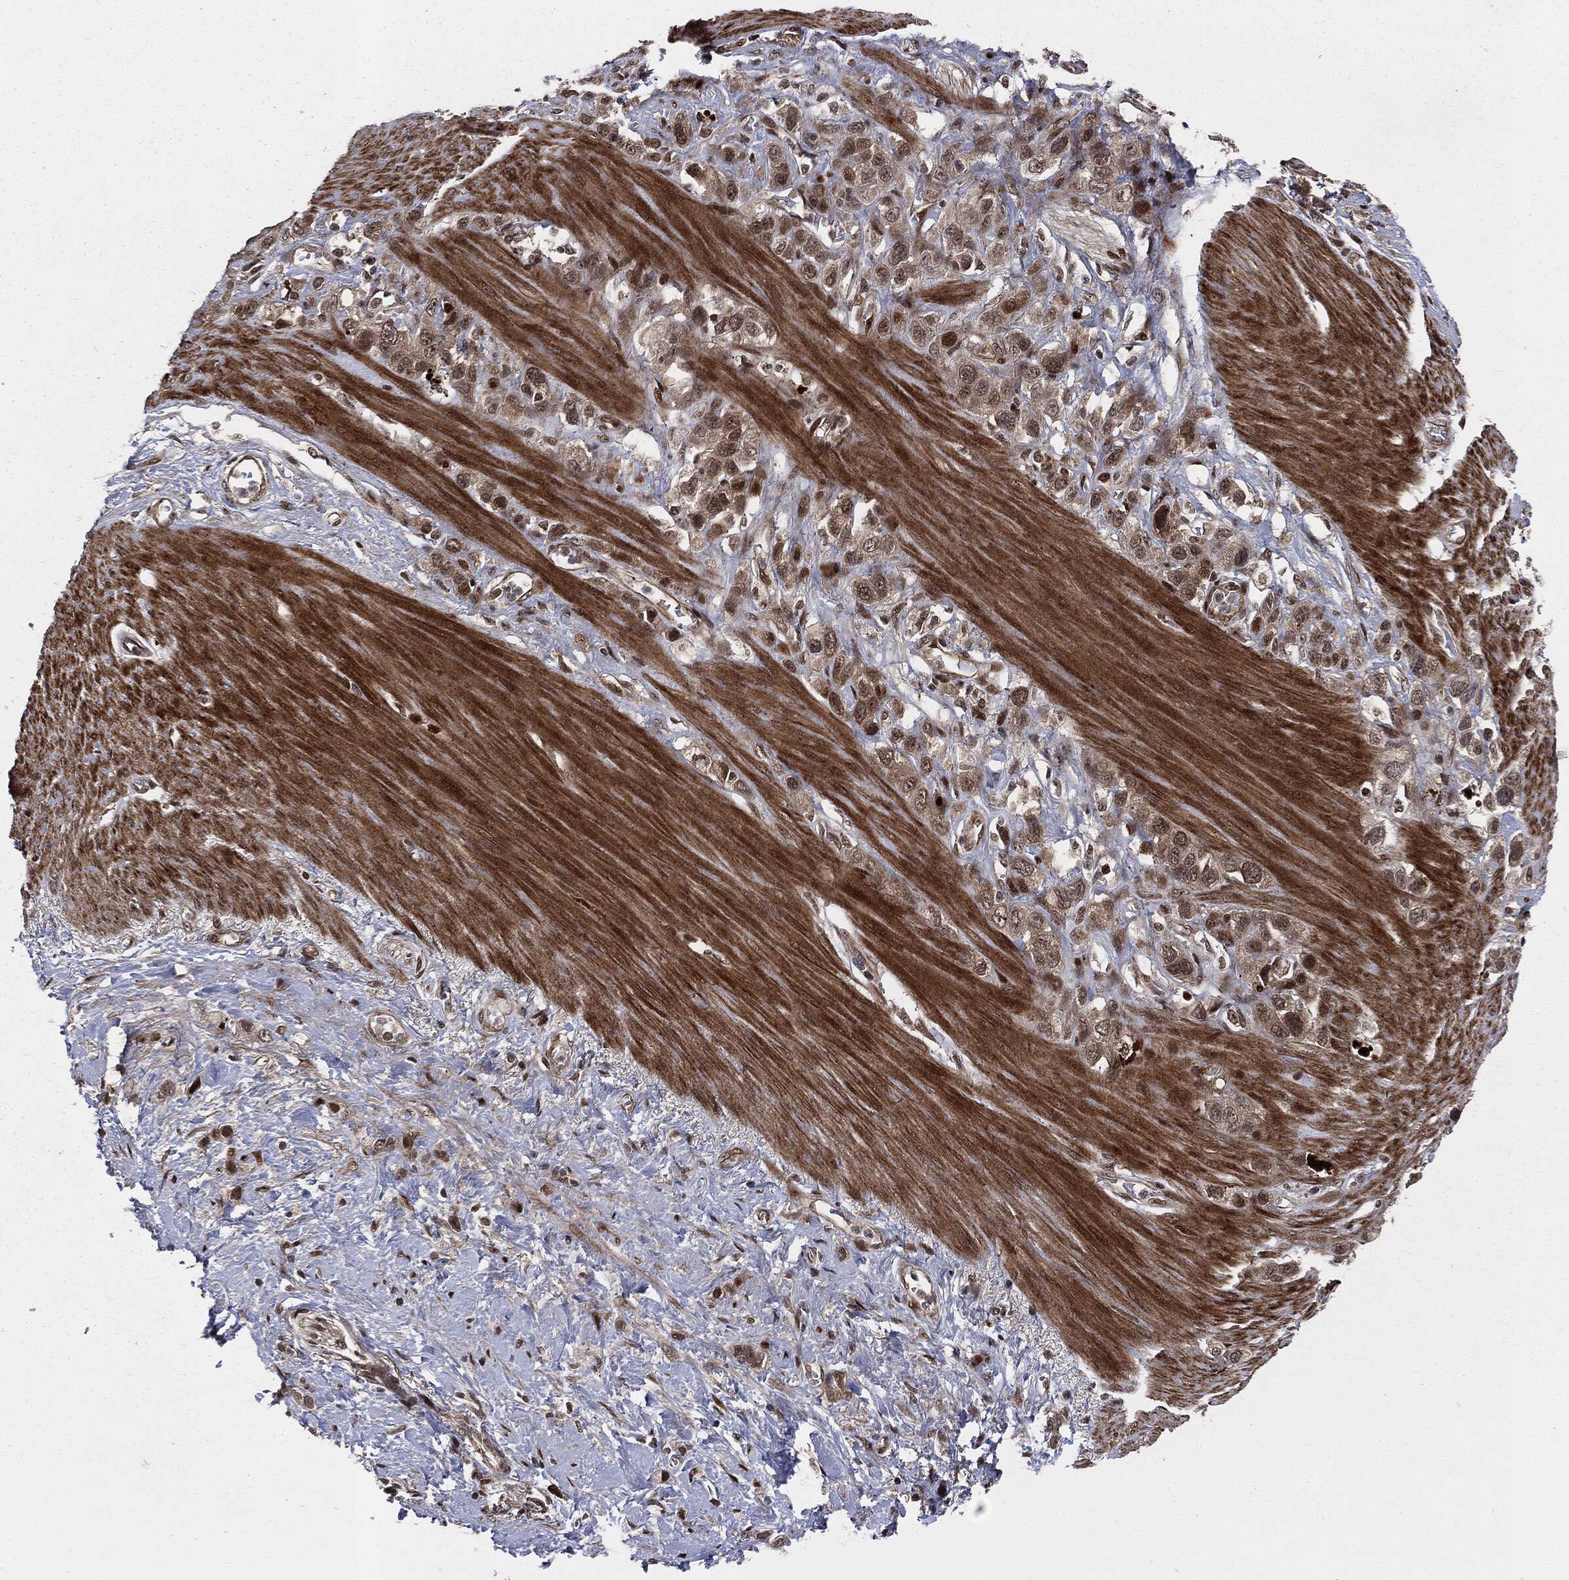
{"staining": {"intensity": "strong", "quantity": "<25%", "location": "nuclear"}, "tissue": "stomach cancer", "cell_type": "Tumor cells", "image_type": "cancer", "snomed": [{"axis": "morphology", "description": "Adenocarcinoma, NOS"}, {"axis": "topography", "description": "Stomach"}], "caption": "DAB immunohistochemical staining of adenocarcinoma (stomach) displays strong nuclear protein staining in about <25% of tumor cells.", "gene": "SMAD4", "patient": {"sex": "female", "age": 65}}